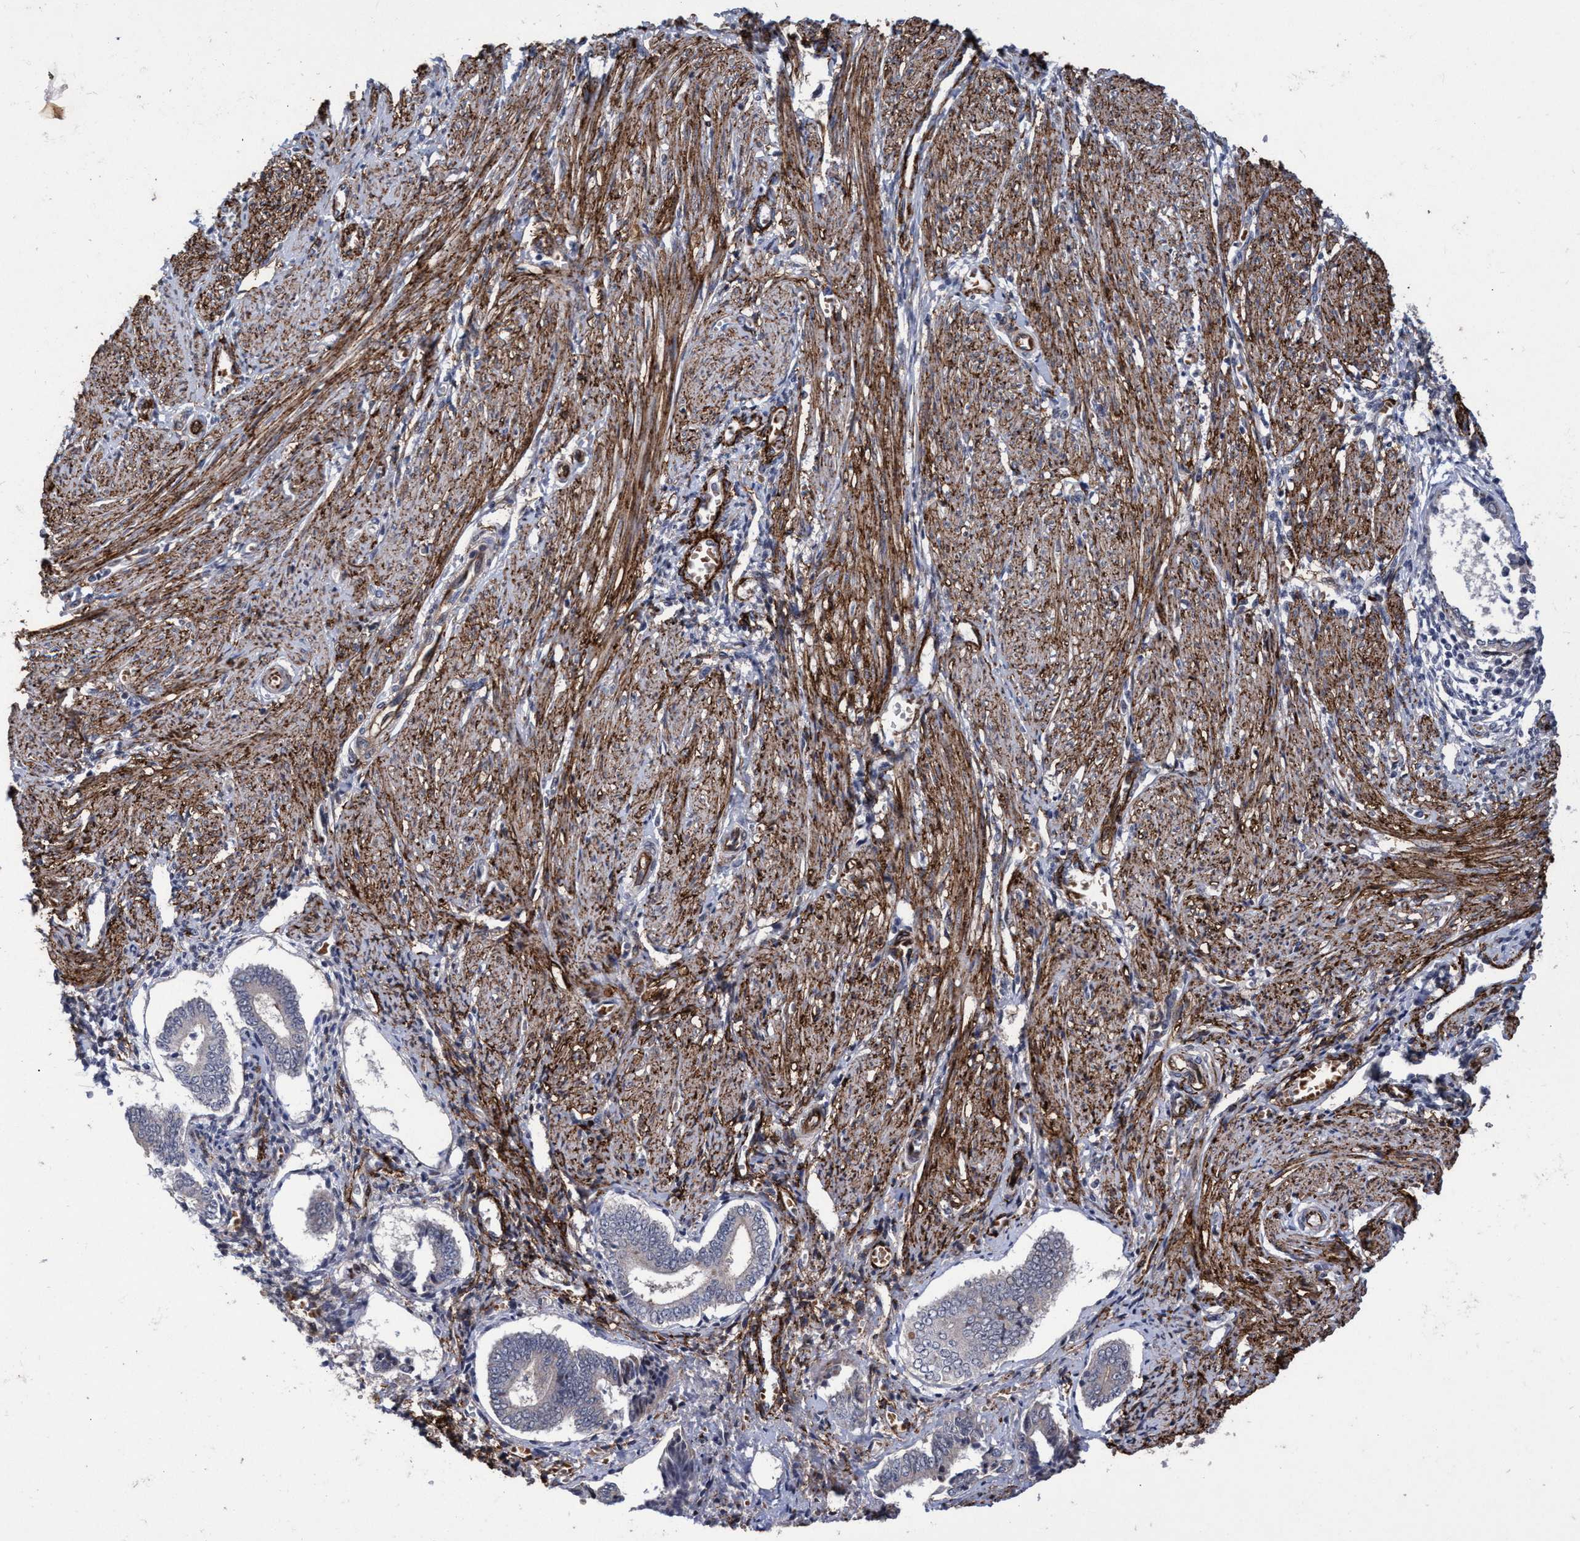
{"staining": {"intensity": "moderate", "quantity": "<25%", "location": "cytoplasmic/membranous"}, "tissue": "endometrium", "cell_type": "Cells in endometrial stroma", "image_type": "normal", "snomed": [{"axis": "morphology", "description": "Normal tissue, NOS"}, {"axis": "topography", "description": "Endometrium"}], "caption": "Cells in endometrial stroma exhibit low levels of moderate cytoplasmic/membranous positivity in about <25% of cells in benign human endometrium.", "gene": "ZNF750", "patient": {"sex": "female", "age": 42}}